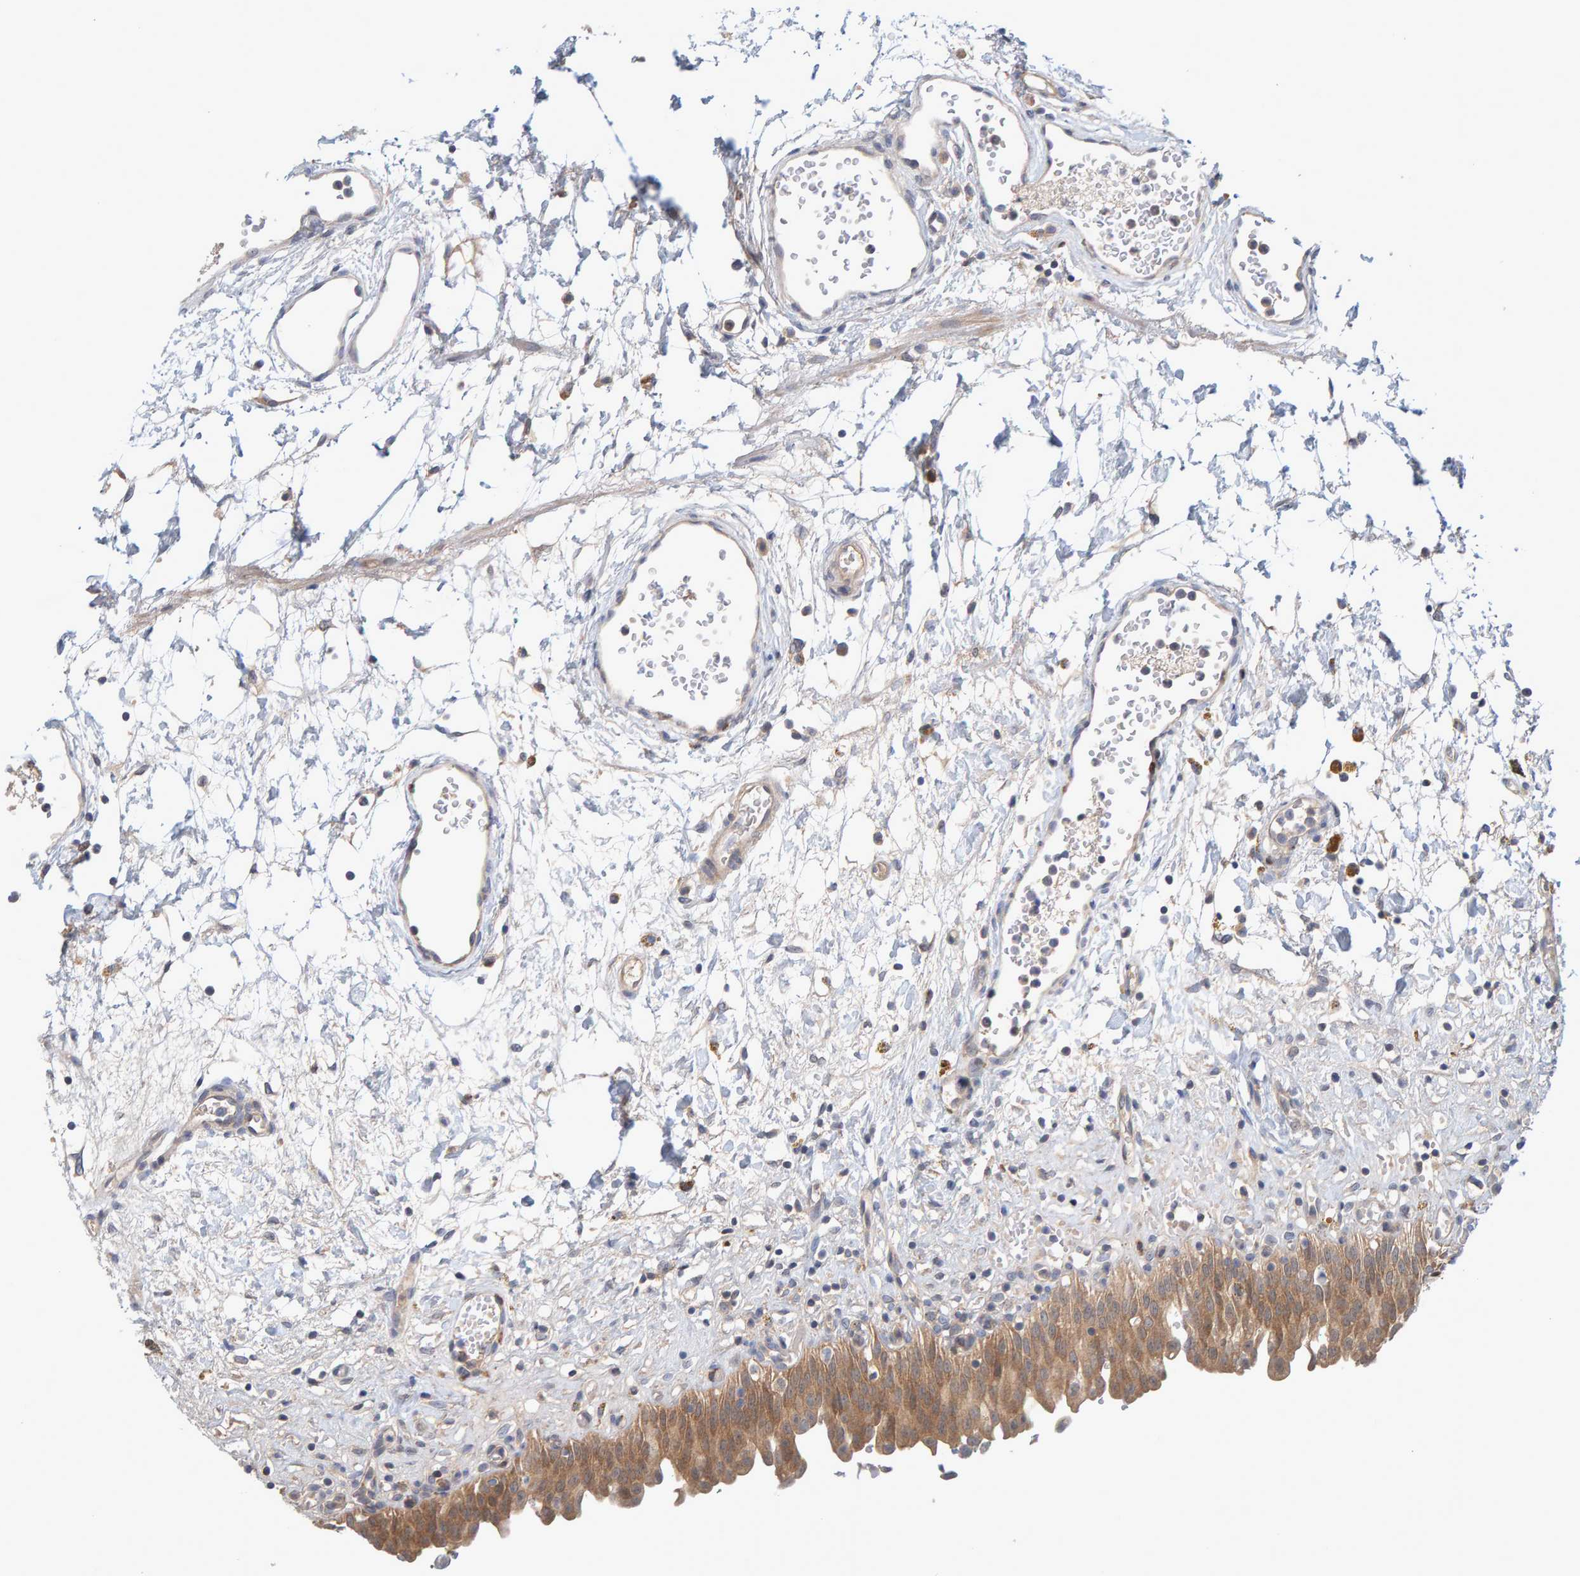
{"staining": {"intensity": "moderate", "quantity": ">75%", "location": "cytoplasmic/membranous"}, "tissue": "urinary bladder", "cell_type": "Urothelial cells", "image_type": "normal", "snomed": [{"axis": "morphology", "description": "Urothelial carcinoma, High grade"}, {"axis": "topography", "description": "Urinary bladder"}], "caption": "Immunohistochemistry (IHC) photomicrograph of unremarkable urinary bladder stained for a protein (brown), which demonstrates medium levels of moderate cytoplasmic/membranous expression in approximately >75% of urothelial cells.", "gene": "TATDN1", "patient": {"sex": "male", "age": 46}}